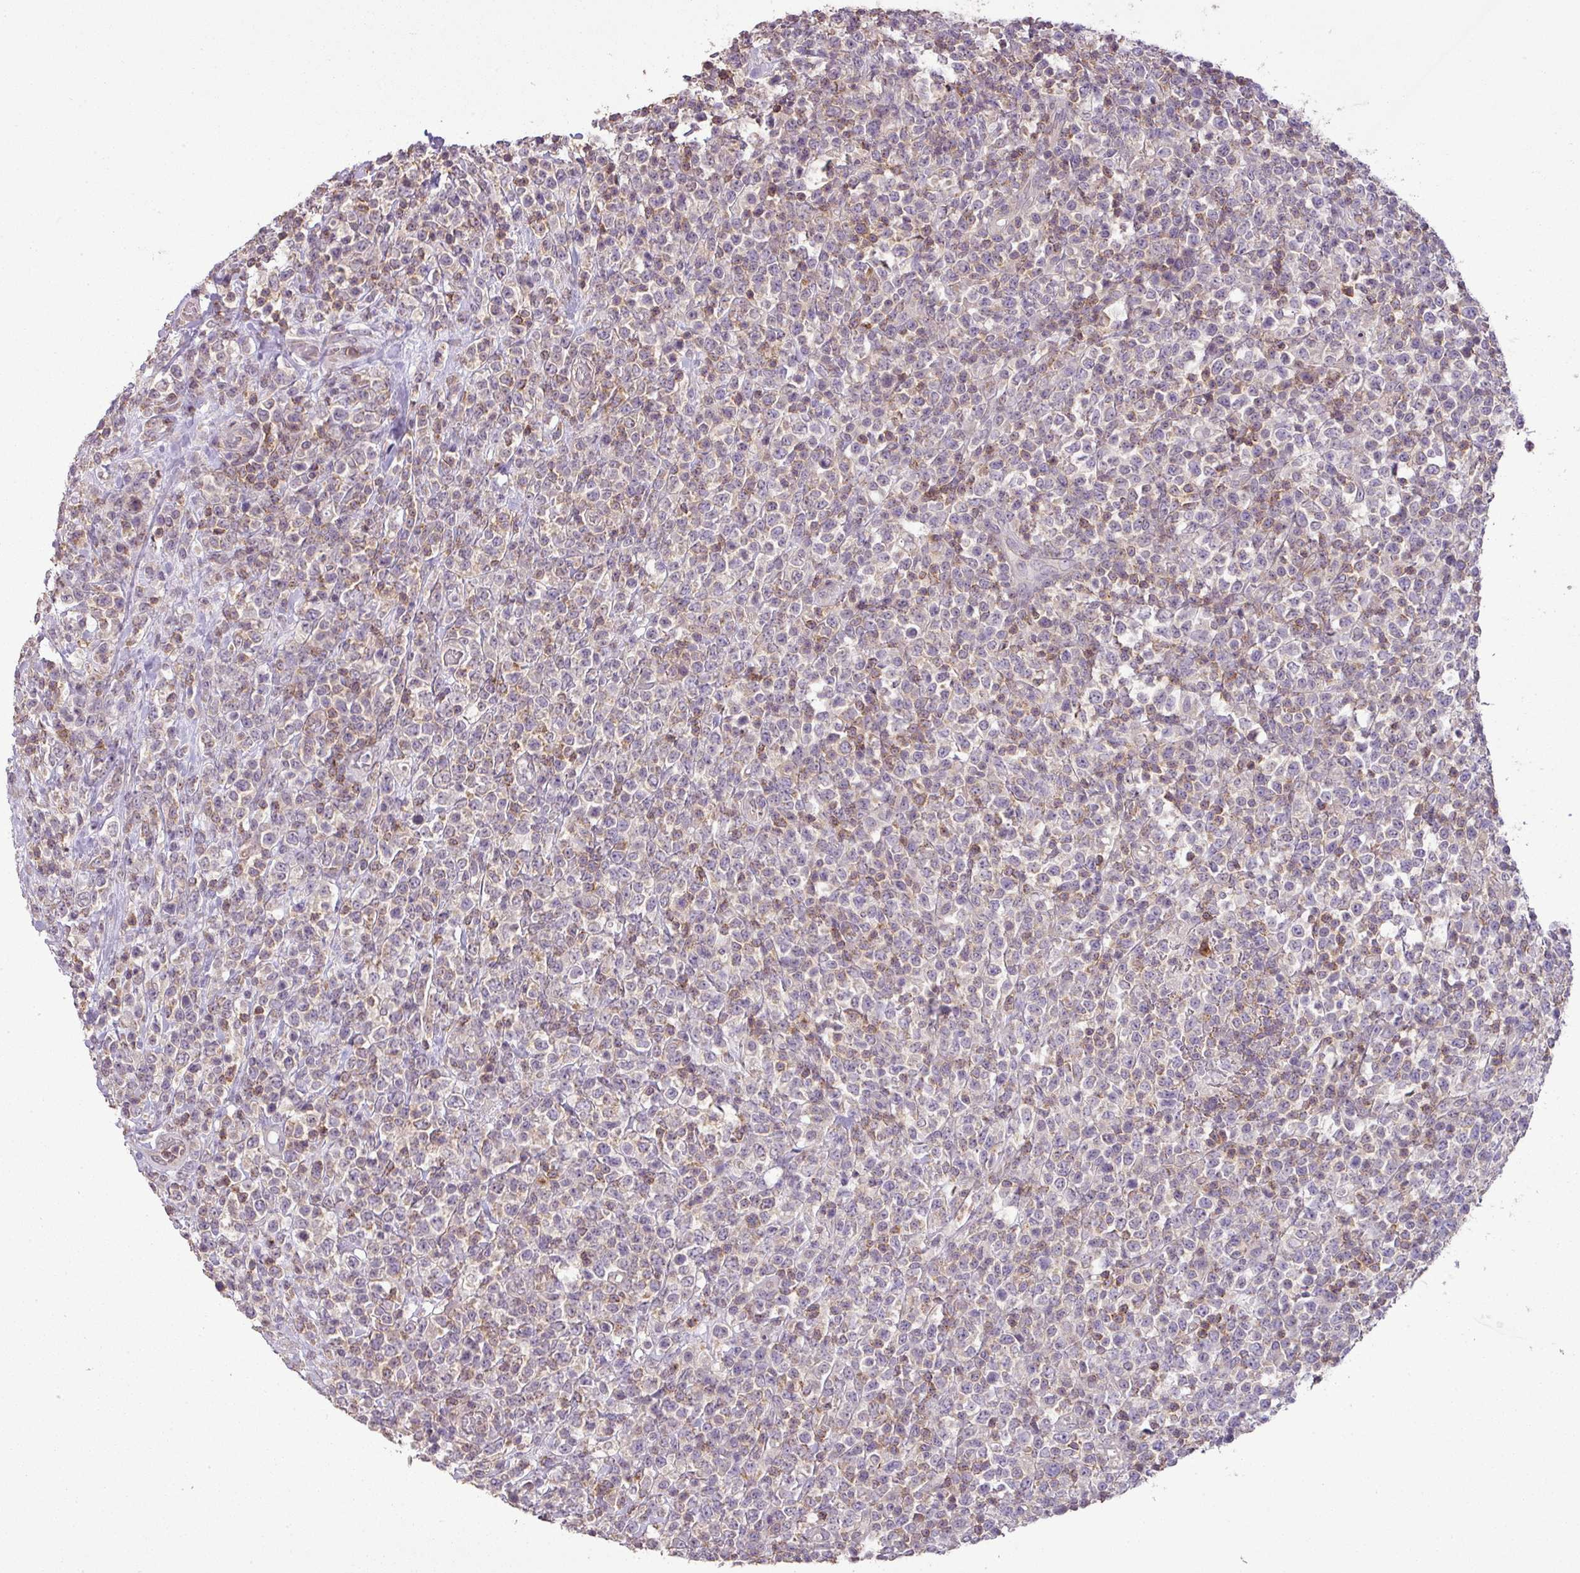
{"staining": {"intensity": "weak", "quantity": "25%-75%", "location": "cytoplasmic/membranous"}, "tissue": "lymphoma", "cell_type": "Tumor cells", "image_type": "cancer", "snomed": [{"axis": "morphology", "description": "Malignant lymphoma, non-Hodgkin's type, High grade"}, {"axis": "topography", "description": "Colon"}], "caption": "Immunohistochemical staining of human high-grade malignant lymphoma, non-Hodgkin's type reveals low levels of weak cytoplasmic/membranous expression in approximately 25%-75% of tumor cells. (brown staining indicates protein expression, while blue staining denotes nuclei).", "gene": "LY9", "patient": {"sex": "female", "age": 53}}